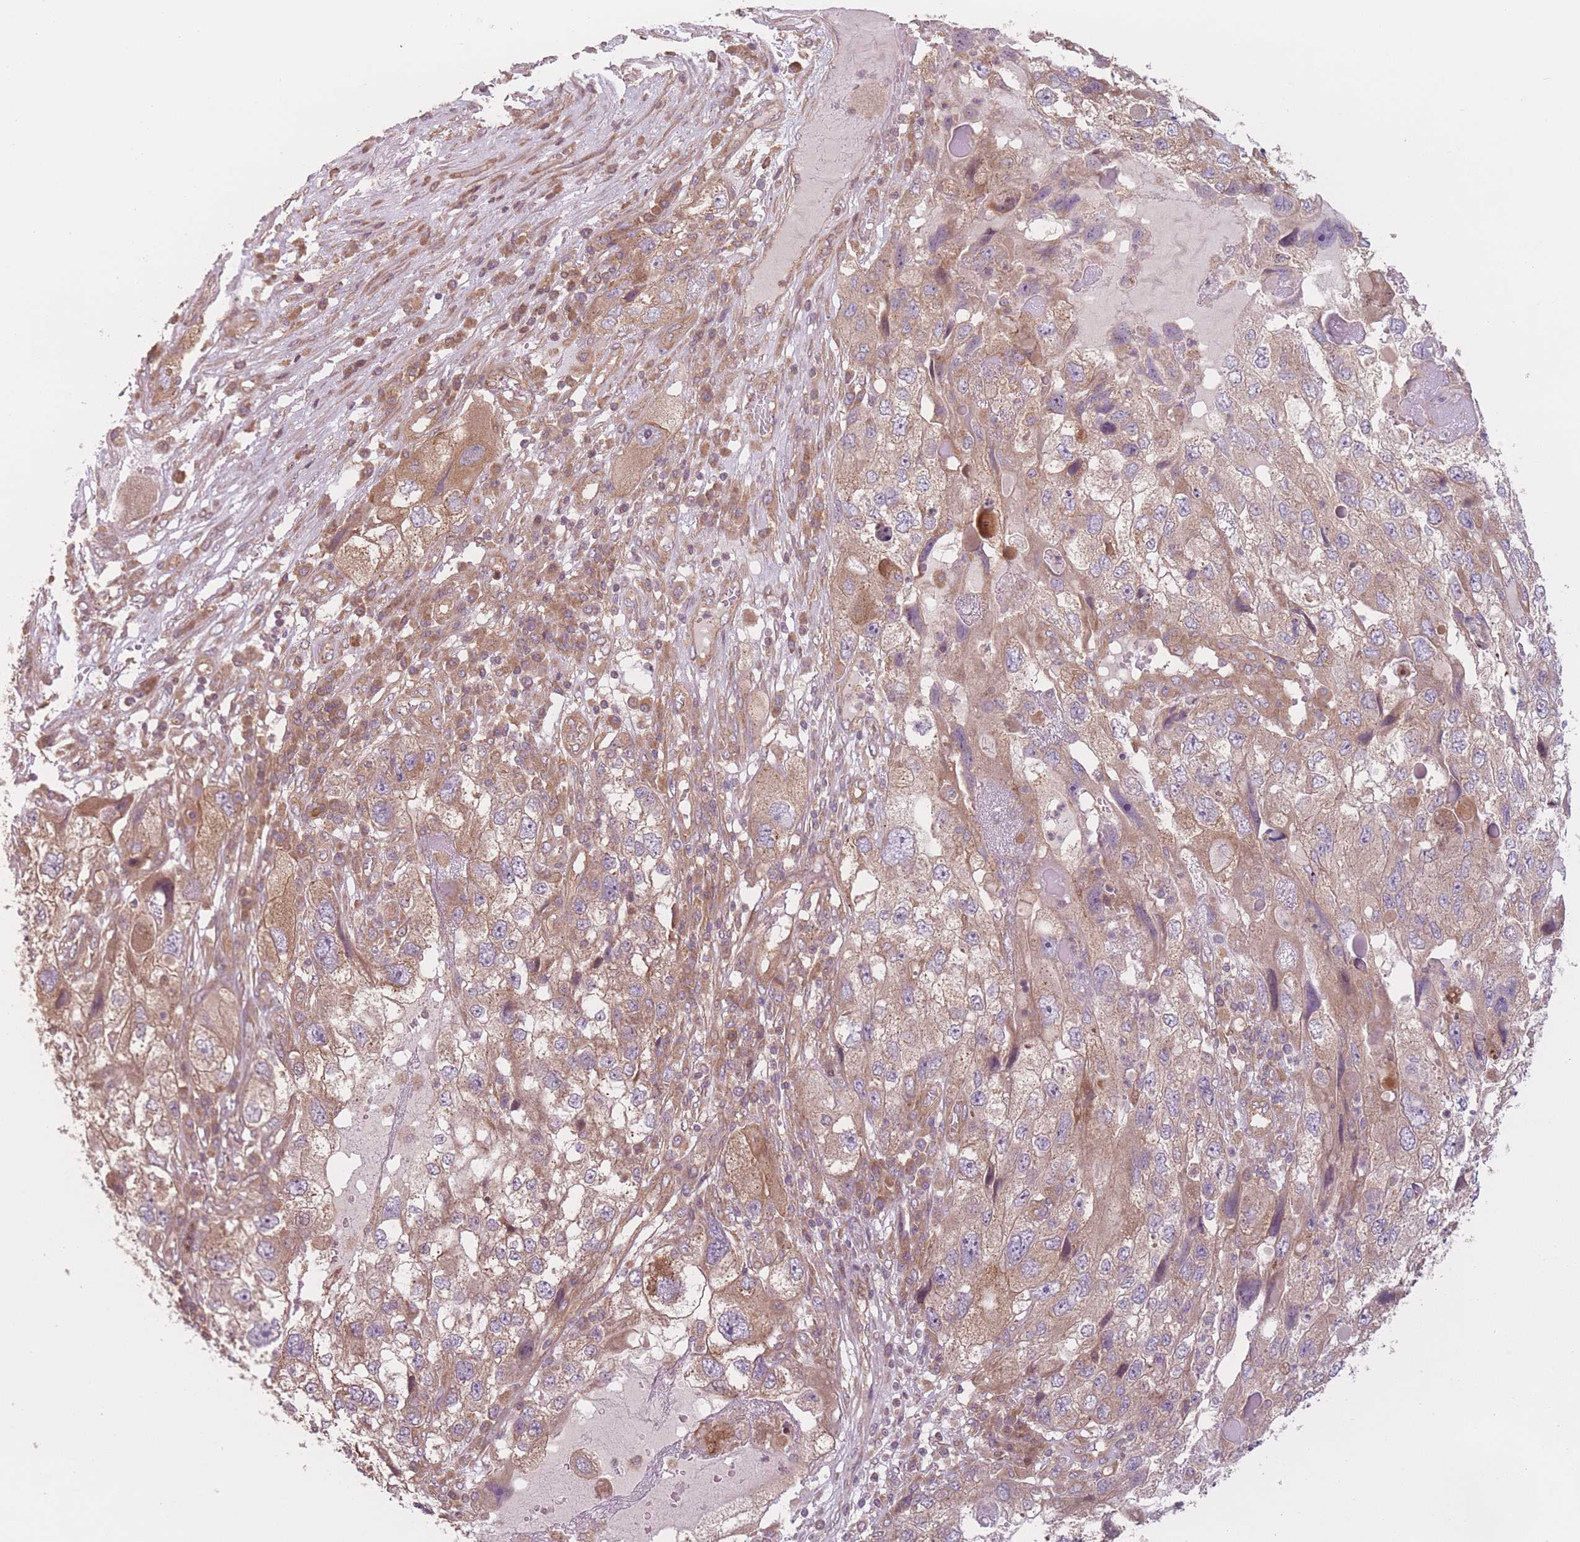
{"staining": {"intensity": "moderate", "quantity": ">75%", "location": "cytoplasmic/membranous"}, "tissue": "endometrial cancer", "cell_type": "Tumor cells", "image_type": "cancer", "snomed": [{"axis": "morphology", "description": "Adenocarcinoma, NOS"}, {"axis": "topography", "description": "Endometrium"}], "caption": "This micrograph exhibits endometrial cancer (adenocarcinoma) stained with IHC to label a protein in brown. The cytoplasmic/membranous of tumor cells show moderate positivity for the protein. Nuclei are counter-stained blue.", "gene": "WASHC2A", "patient": {"sex": "female", "age": 49}}